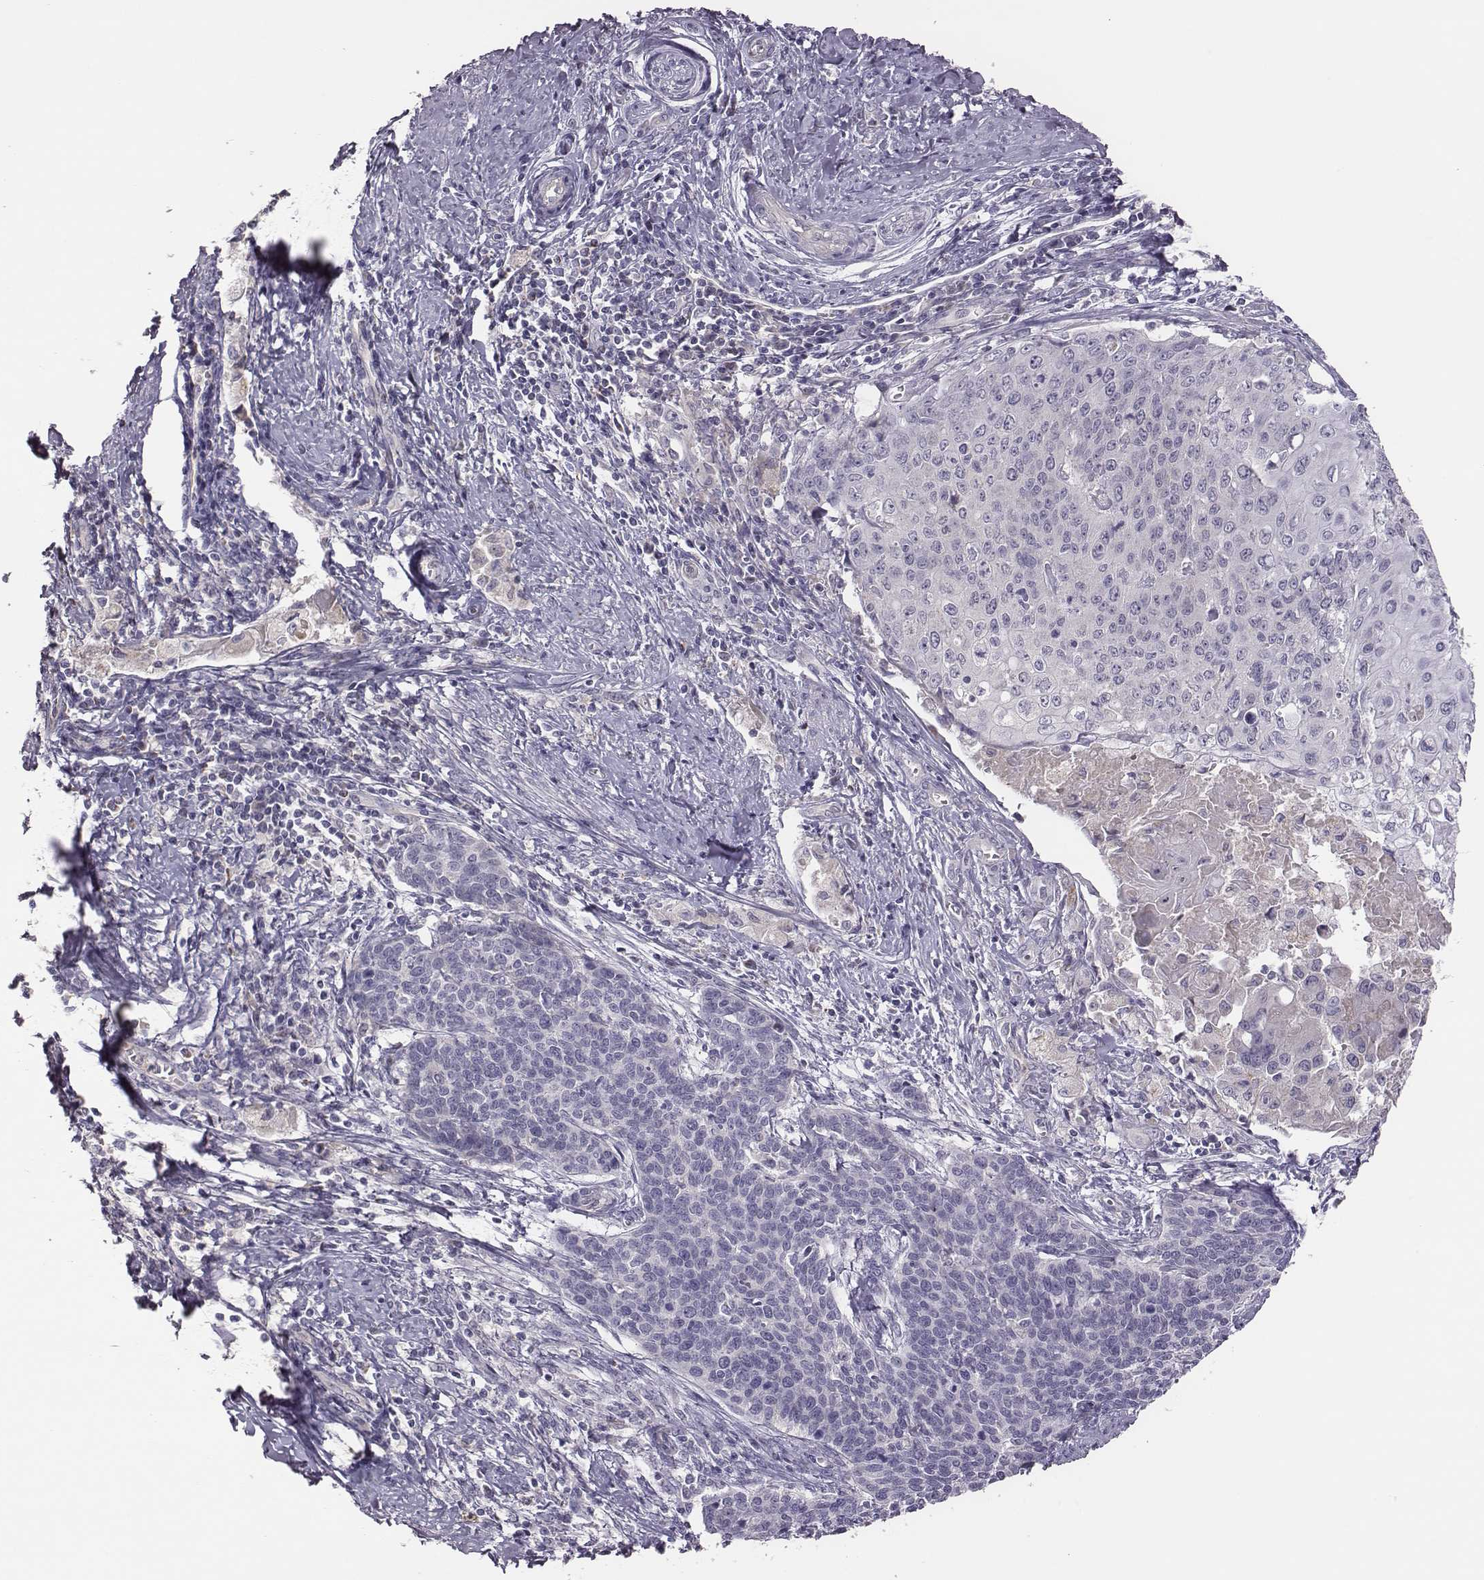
{"staining": {"intensity": "negative", "quantity": "none", "location": "none"}, "tissue": "cervical cancer", "cell_type": "Tumor cells", "image_type": "cancer", "snomed": [{"axis": "morphology", "description": "Squamous cell carcinoma, NOS"}, {"axis": "topography", "description": "Cervix"}], "caption": "DAB immunohistochemical staining of human cervical squamous cell carcinoma reveals no significant positivity in tumor cells.", "gene": "KMO", "patient": {"sex": "female", "age": 39}}